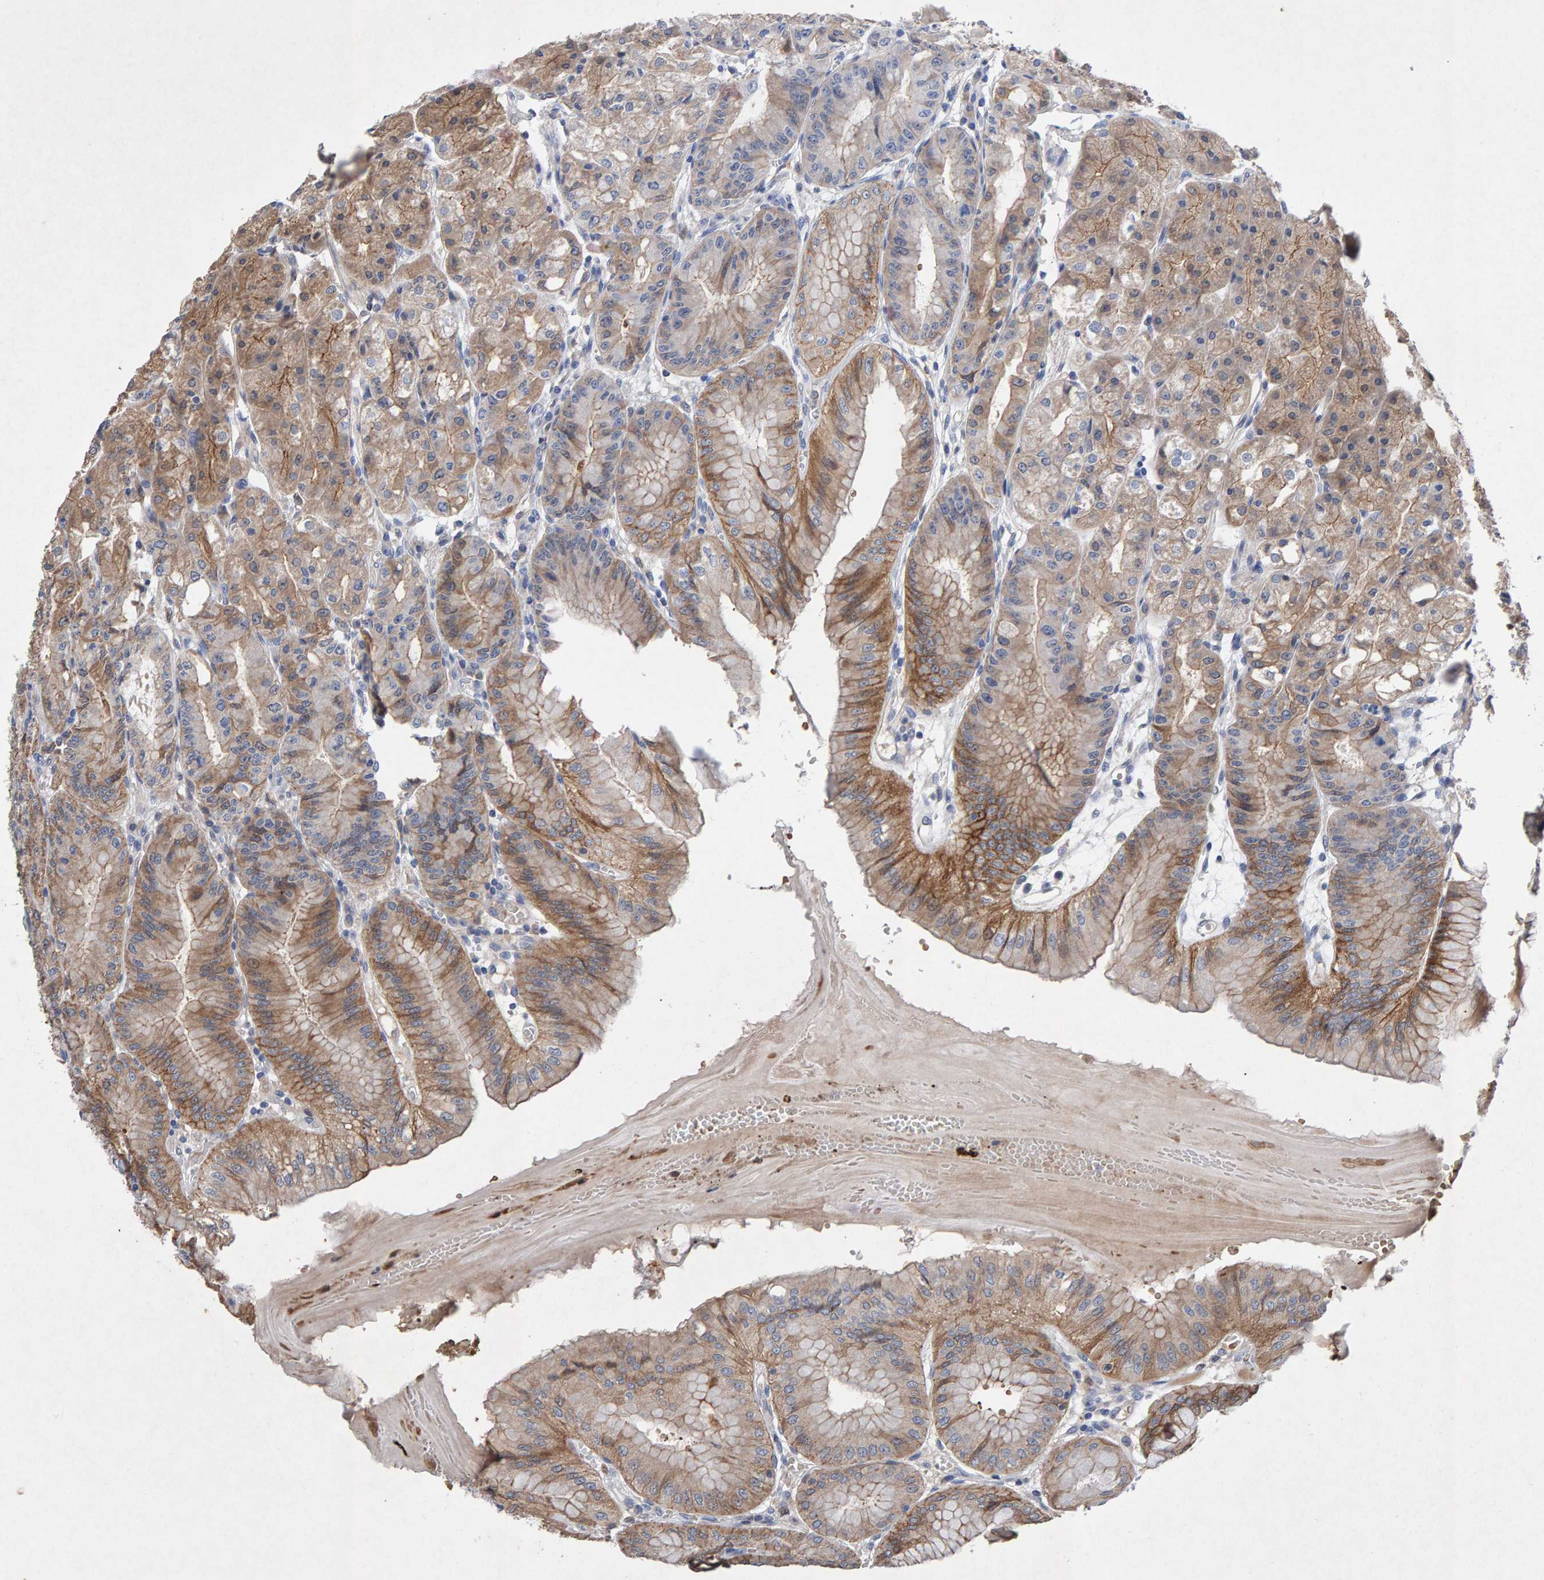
{"staining": {"intensity": "moderate", "quantity": "25%-75%", "location": "cytoplasmic/membranous"}, "tissue": "stomach", "cell_type": "Glandular cells", "image_type": "normal", "snomed": [{"axis": "morphology", "description": "Normal tissue, NOS"}, {"axis": "topography", "description": "Stomach, lower"}], "caption": "High-magnification brightfield microscopy of normal stomach stained with DAB (3,3'-diaminobenzidine) (brown) and counterstained with hematoxylin (blue). glandular cells exhibit moderate cytoplasmic/membranous staining is appreciated in about25%-75% of cells.", "gene": "EFR3A", "patient": {"sex": "male", "age": 71}}